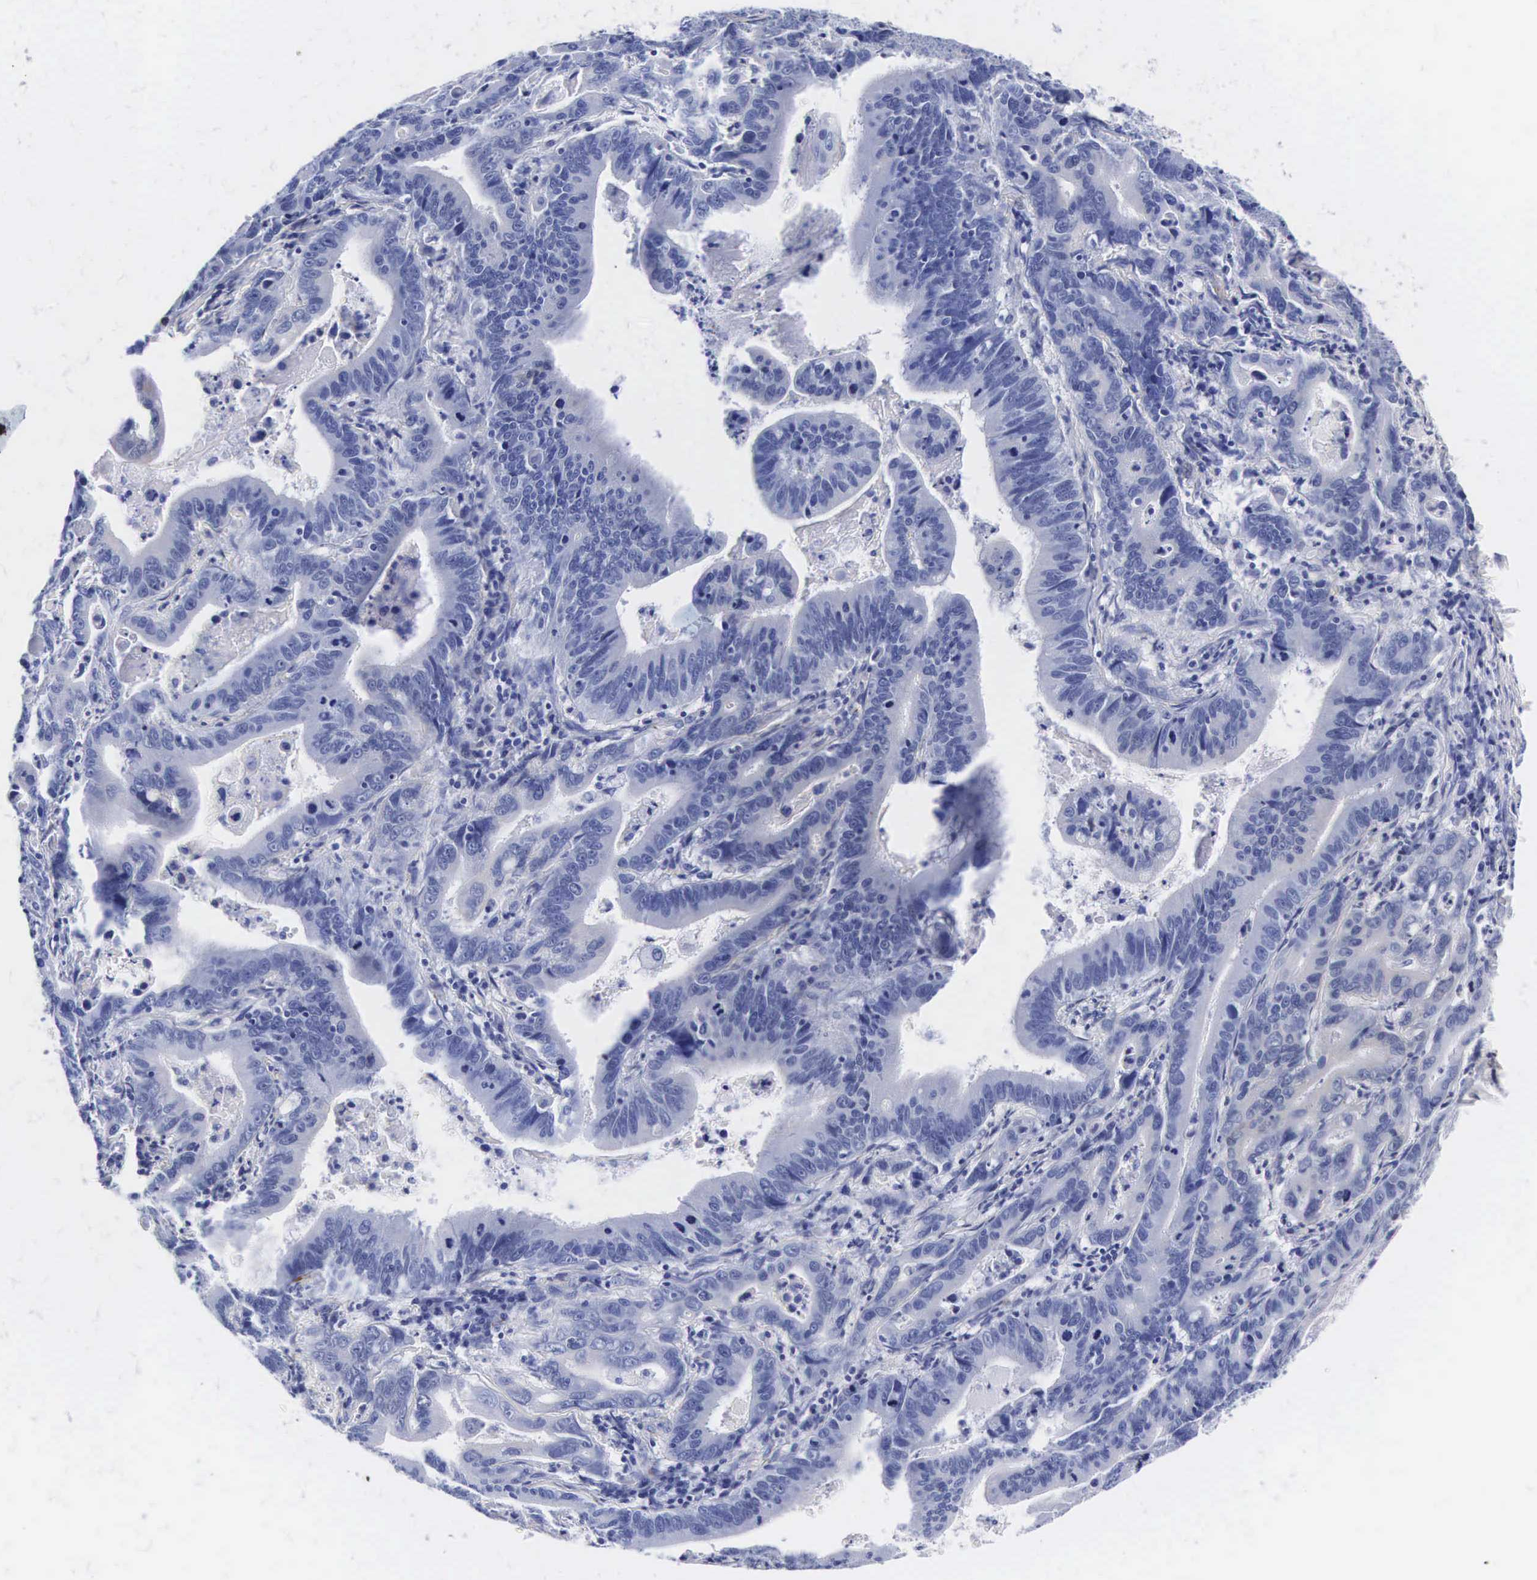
{"staining": {"intensity": "negative", "quantity": "none", "location": "none"}, "tissue": "stomach cancer", "cell_type": "Tumor cells", "image_type": "cancer", "snomed": [{"axis": "morphology", "description": "Adenocarcinoma, NOS"}, {"axis": "topography", "description": "Stomach, upper"}], "caption": "A micrograph of stomach adenocarcinoma stained for a protein demonstrates no brown staining in tumor cells.", "gene": "ENO2", "patient": {"sex": "male", "age": 63}}